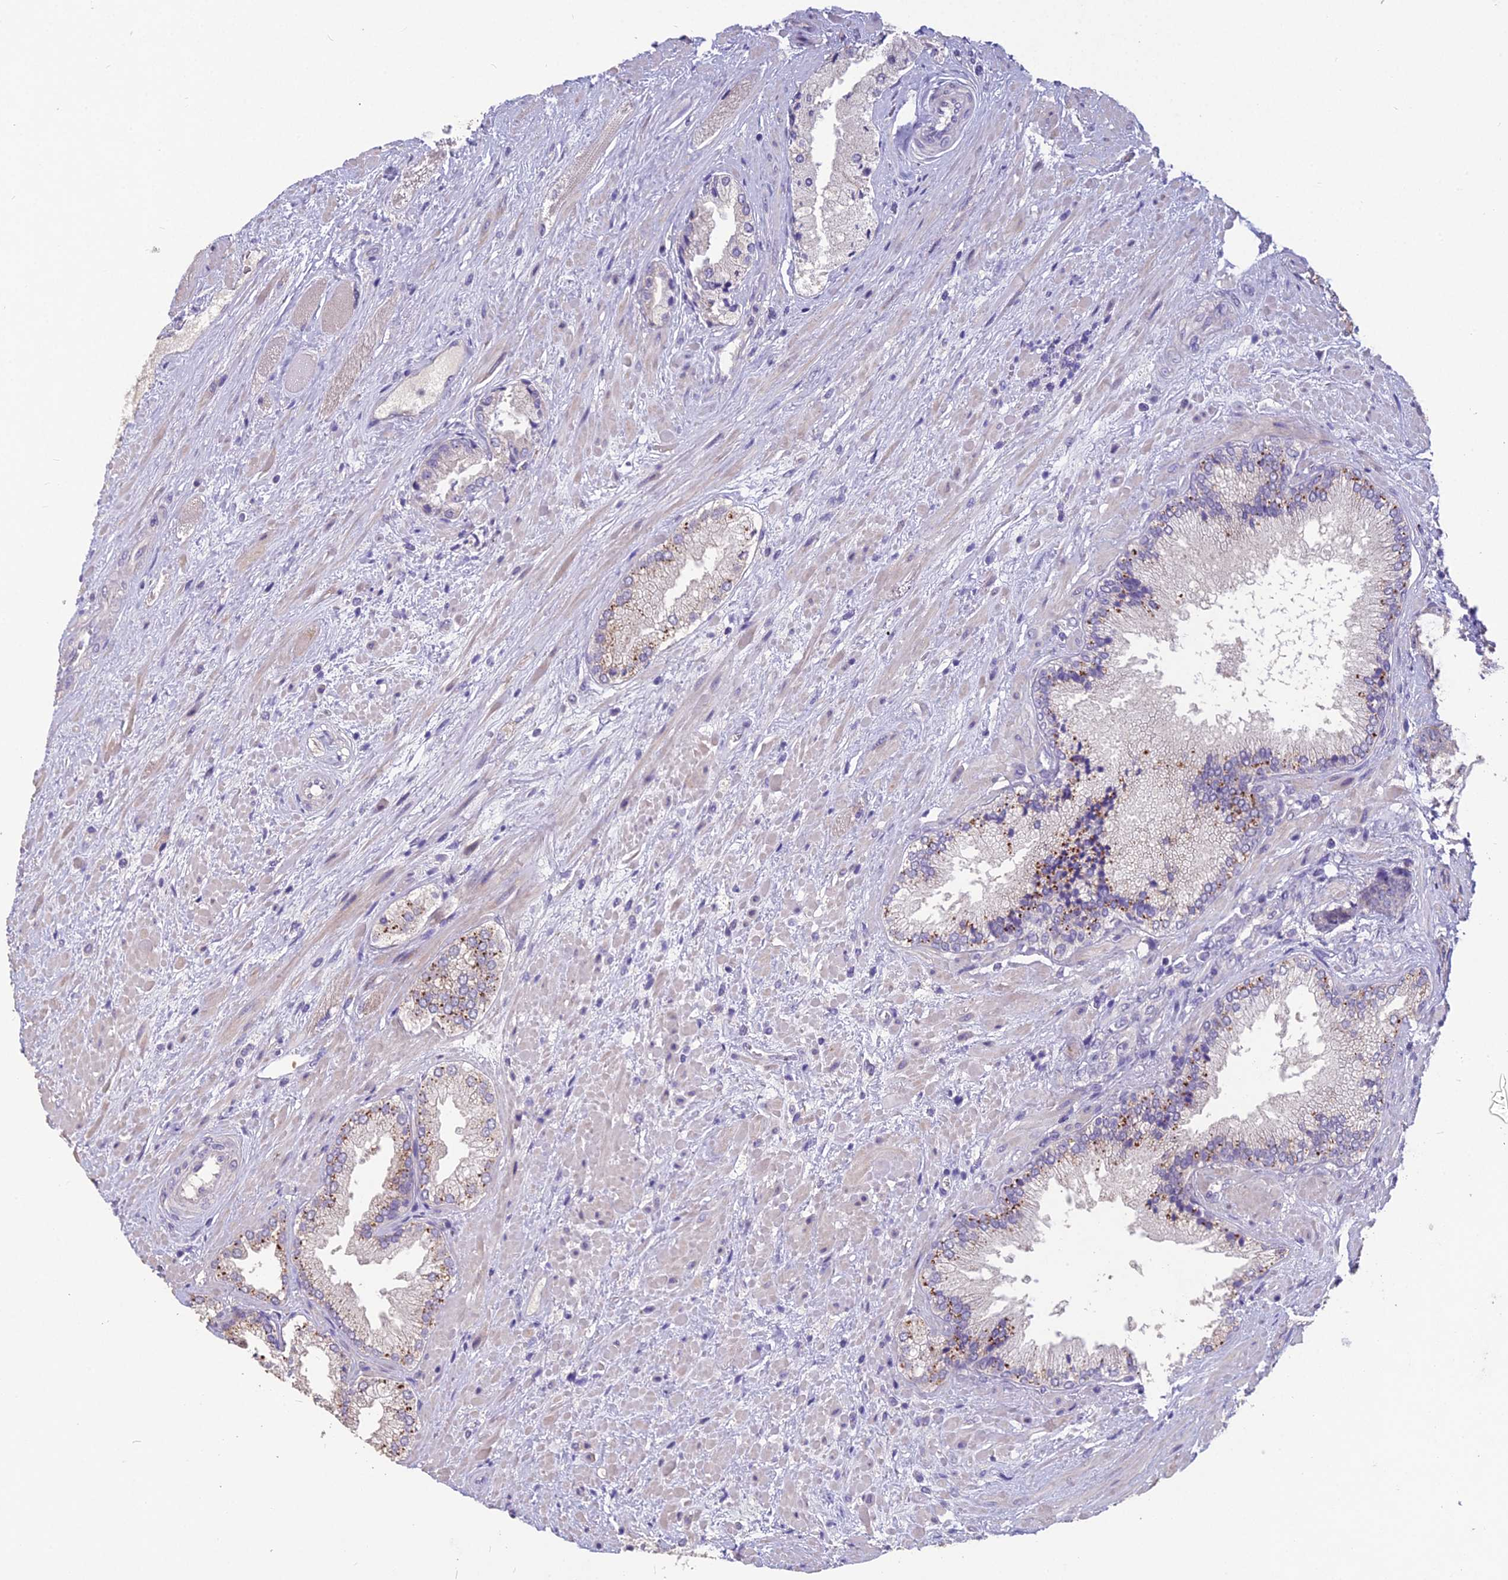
{"staining": {"intensity": "moderate", "quantity": "<25%", "location": "cytoplasmic/membranous"}, "tissue": "prostate cancer", "cell_type": "Tumor cells", "image_type": "cancer", "snomed": [{"axis": "morphology", "description": "Adenocarcinoma, High grade"}, {"axis": "topography", "description": "Prostate"}], "caption": "Prostate cancer stained with a brown dye reveals moderate cytoplasmic/membranous positive expression in approximately <25% of tumor cells.", "gene": "CEACAM16", "patient": {"sex": "male", "age": 71}}